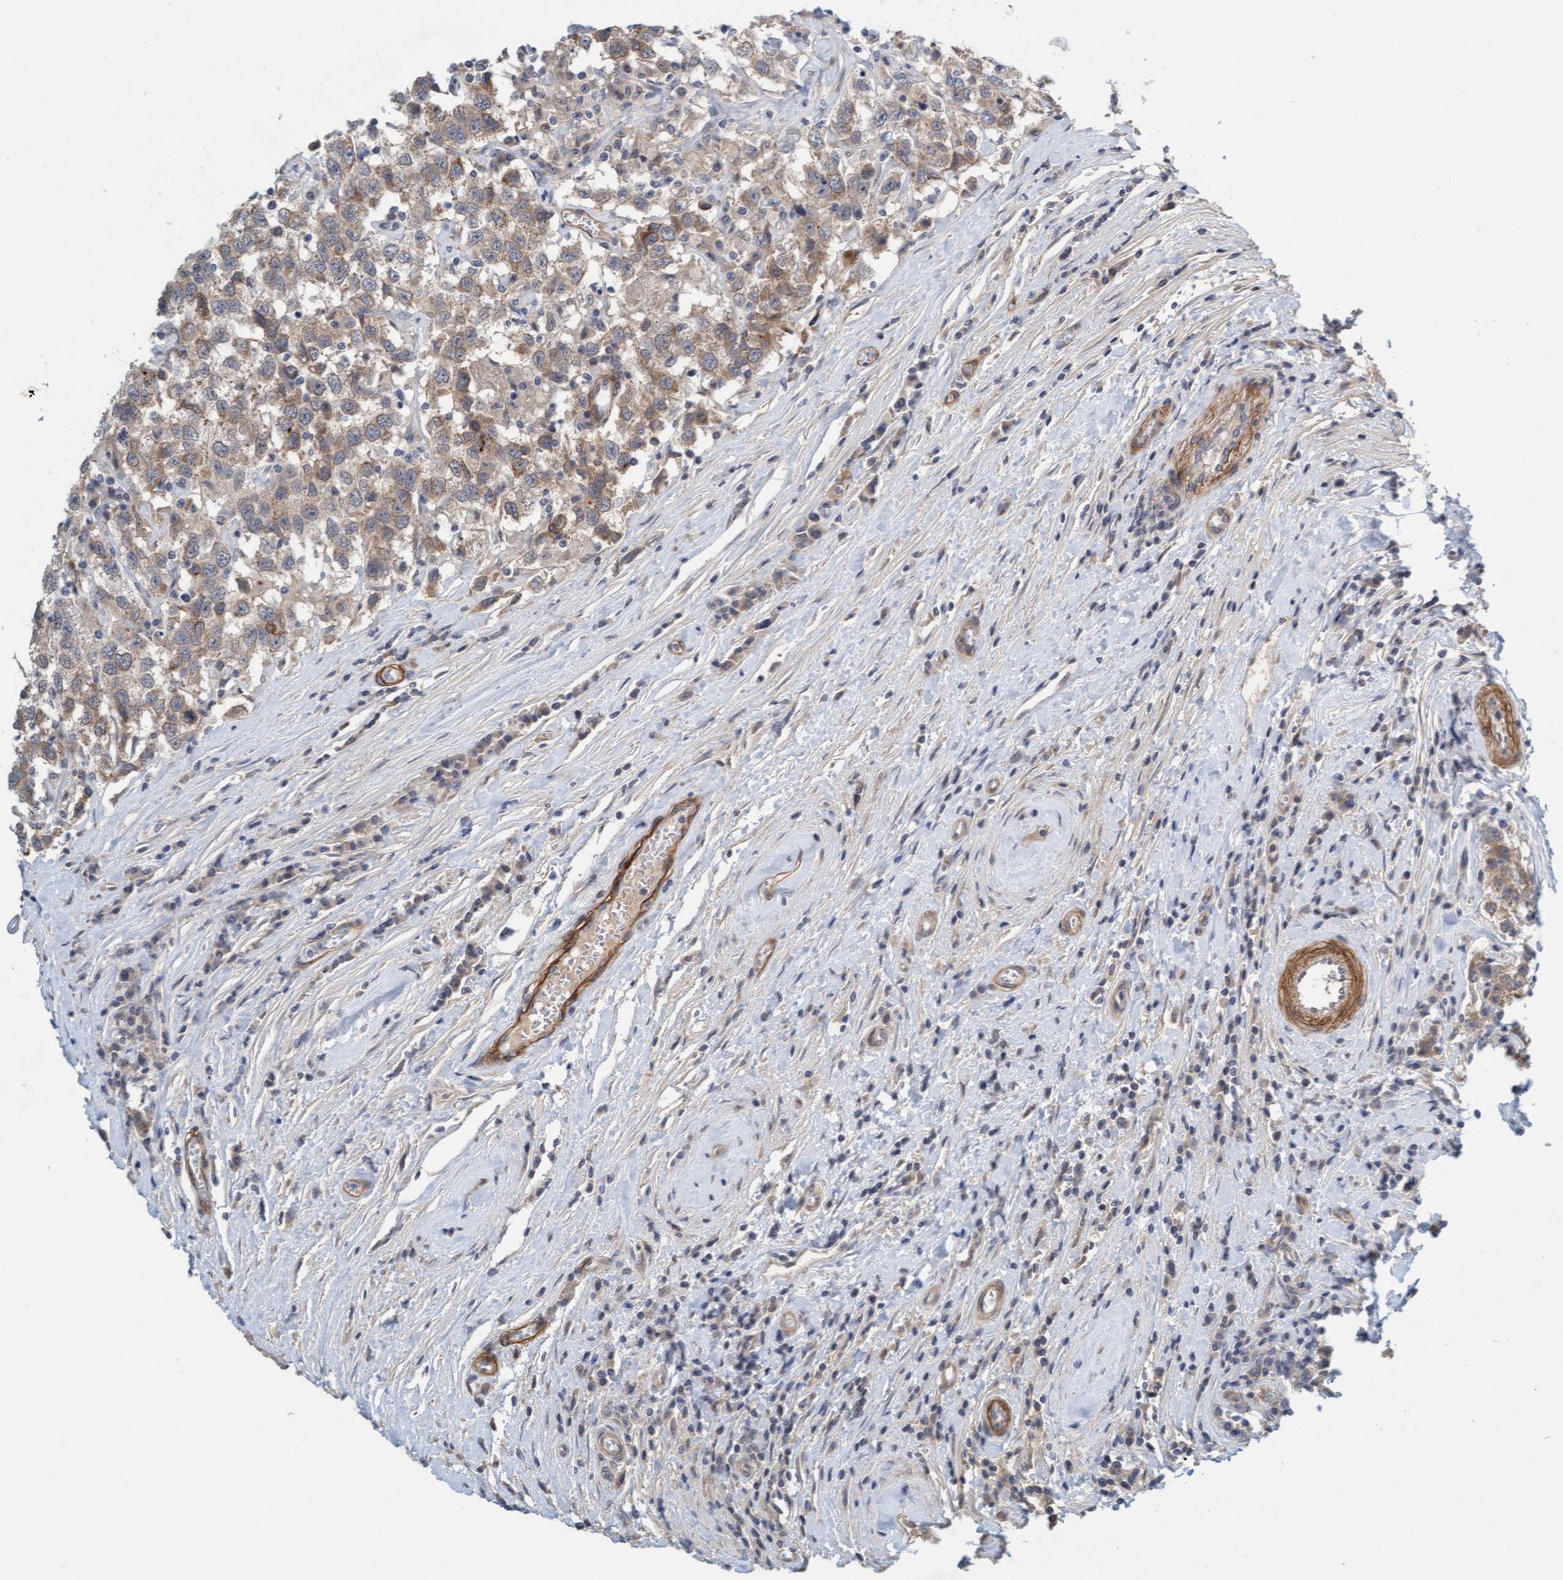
{"staining": {"intensity": "weak", "quantity": ">75%", "location": "cytoplasmic/membranous"}, "tissue": "testis cancer", "cell_type": "Tumor cells", "image_type": "cancer", "snomed": [{"axis": "morphology", "description": "Seminoma, NOS"}, {"axis": "topography", "description": "Testis"}], "caption": "Protein staining by IHC exhibits weak cytoplasmic/membranous expression in about >75% of tumor cells in seminoma (testis).", "gene": "TSTD2", "patient": {"sex": "male", "age": 41}}